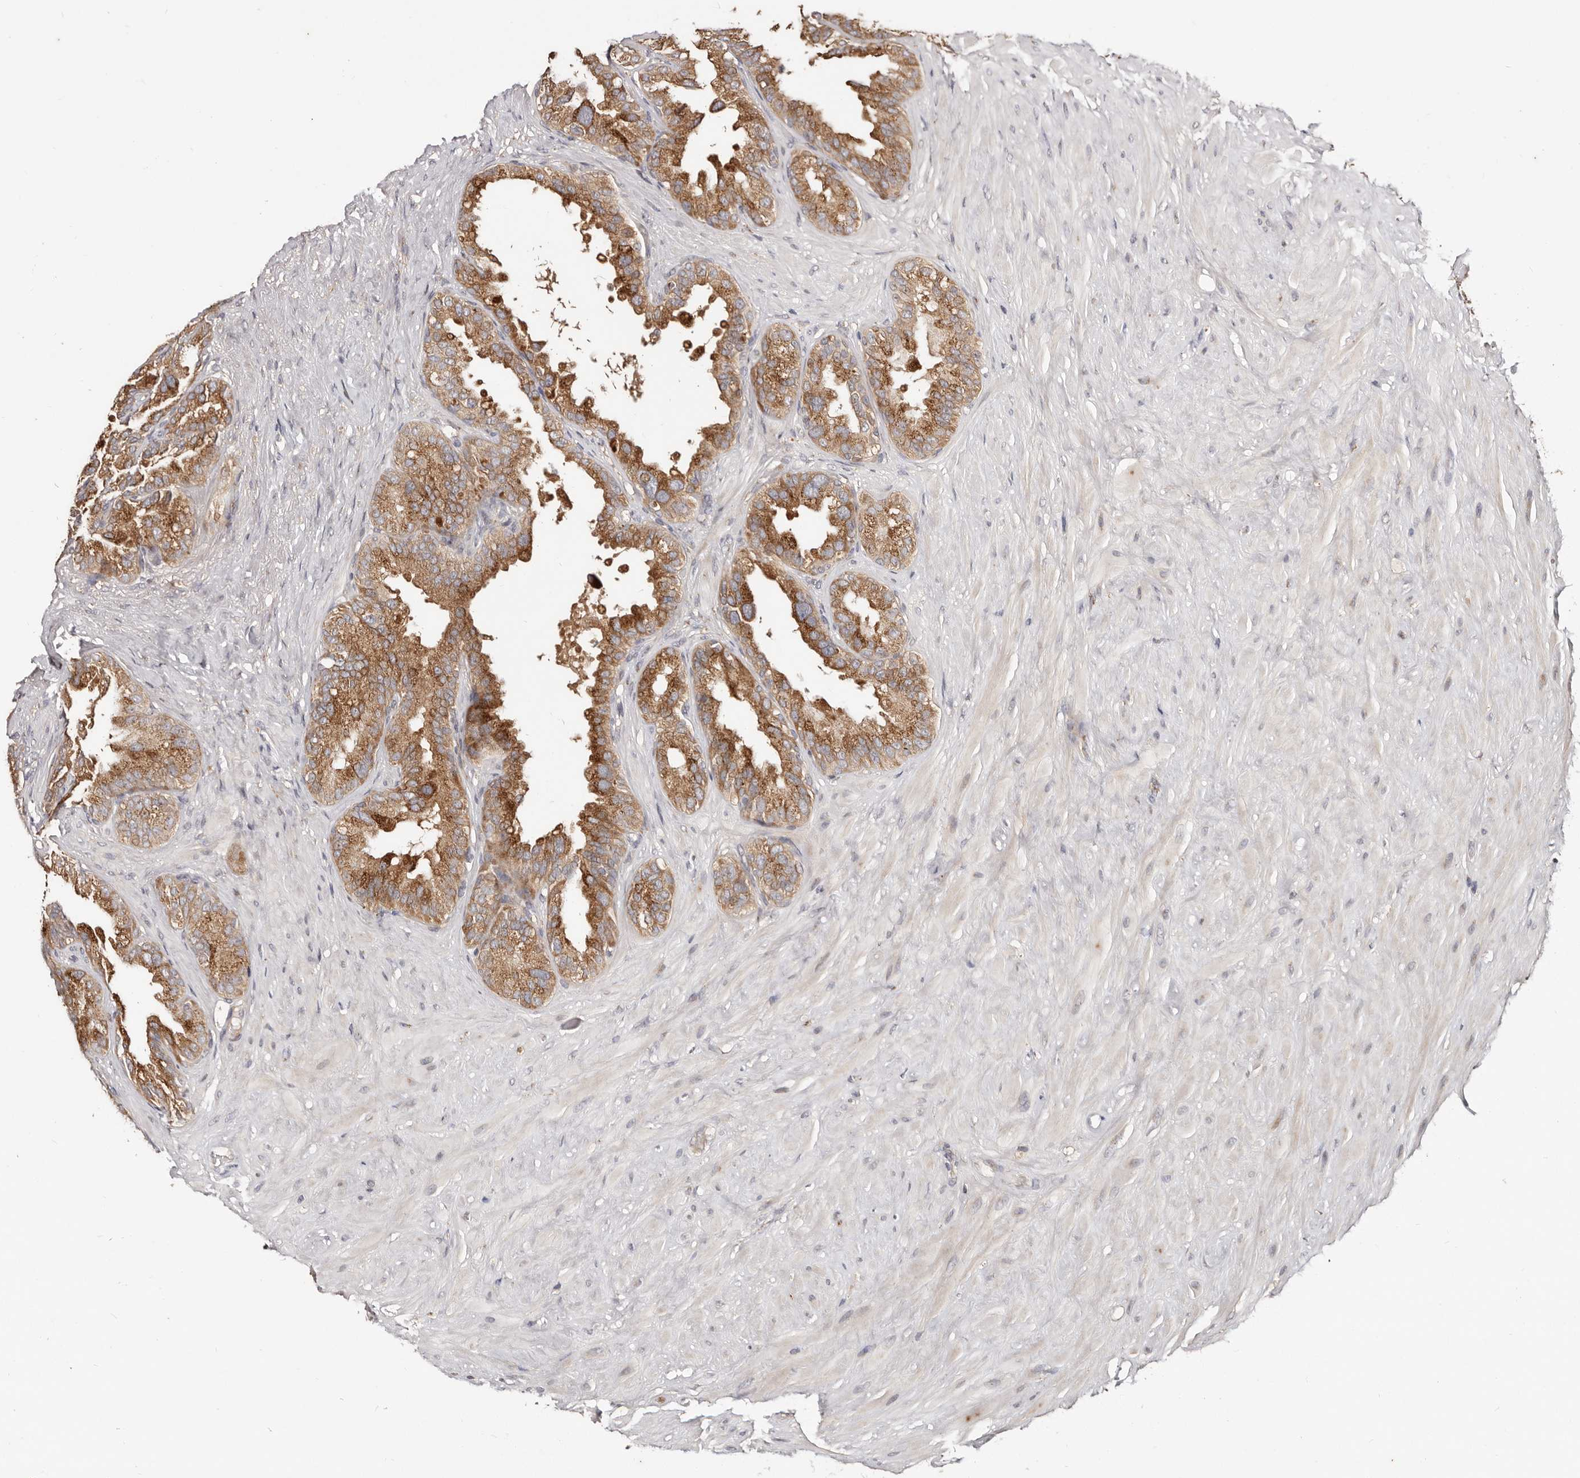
{"staining": {"intensity": "moderate", "quantity": ">75%", "location": "cytoplasmic/membranous"}, "tissue": "seminal vesicle", "cell_type": "Glandular cells", "image_type": "normal", "snomed": [{"axis": "morphology", "description": "Normal tissue, NOS"}, {"axis": "topography", "description": "Seminal veicle"}], "caption": "Immunohistochemical staining of unremarkable seminal vesicle demonstrates >75% levels of moderate cytoplasmic/membranous protein expression in about >75% of glandular cells. (DAB IHC, brown staining for protein, blue staining for nuclei).", "gene": "DACT2", "patient": {"sex": "male", "age": 80}}